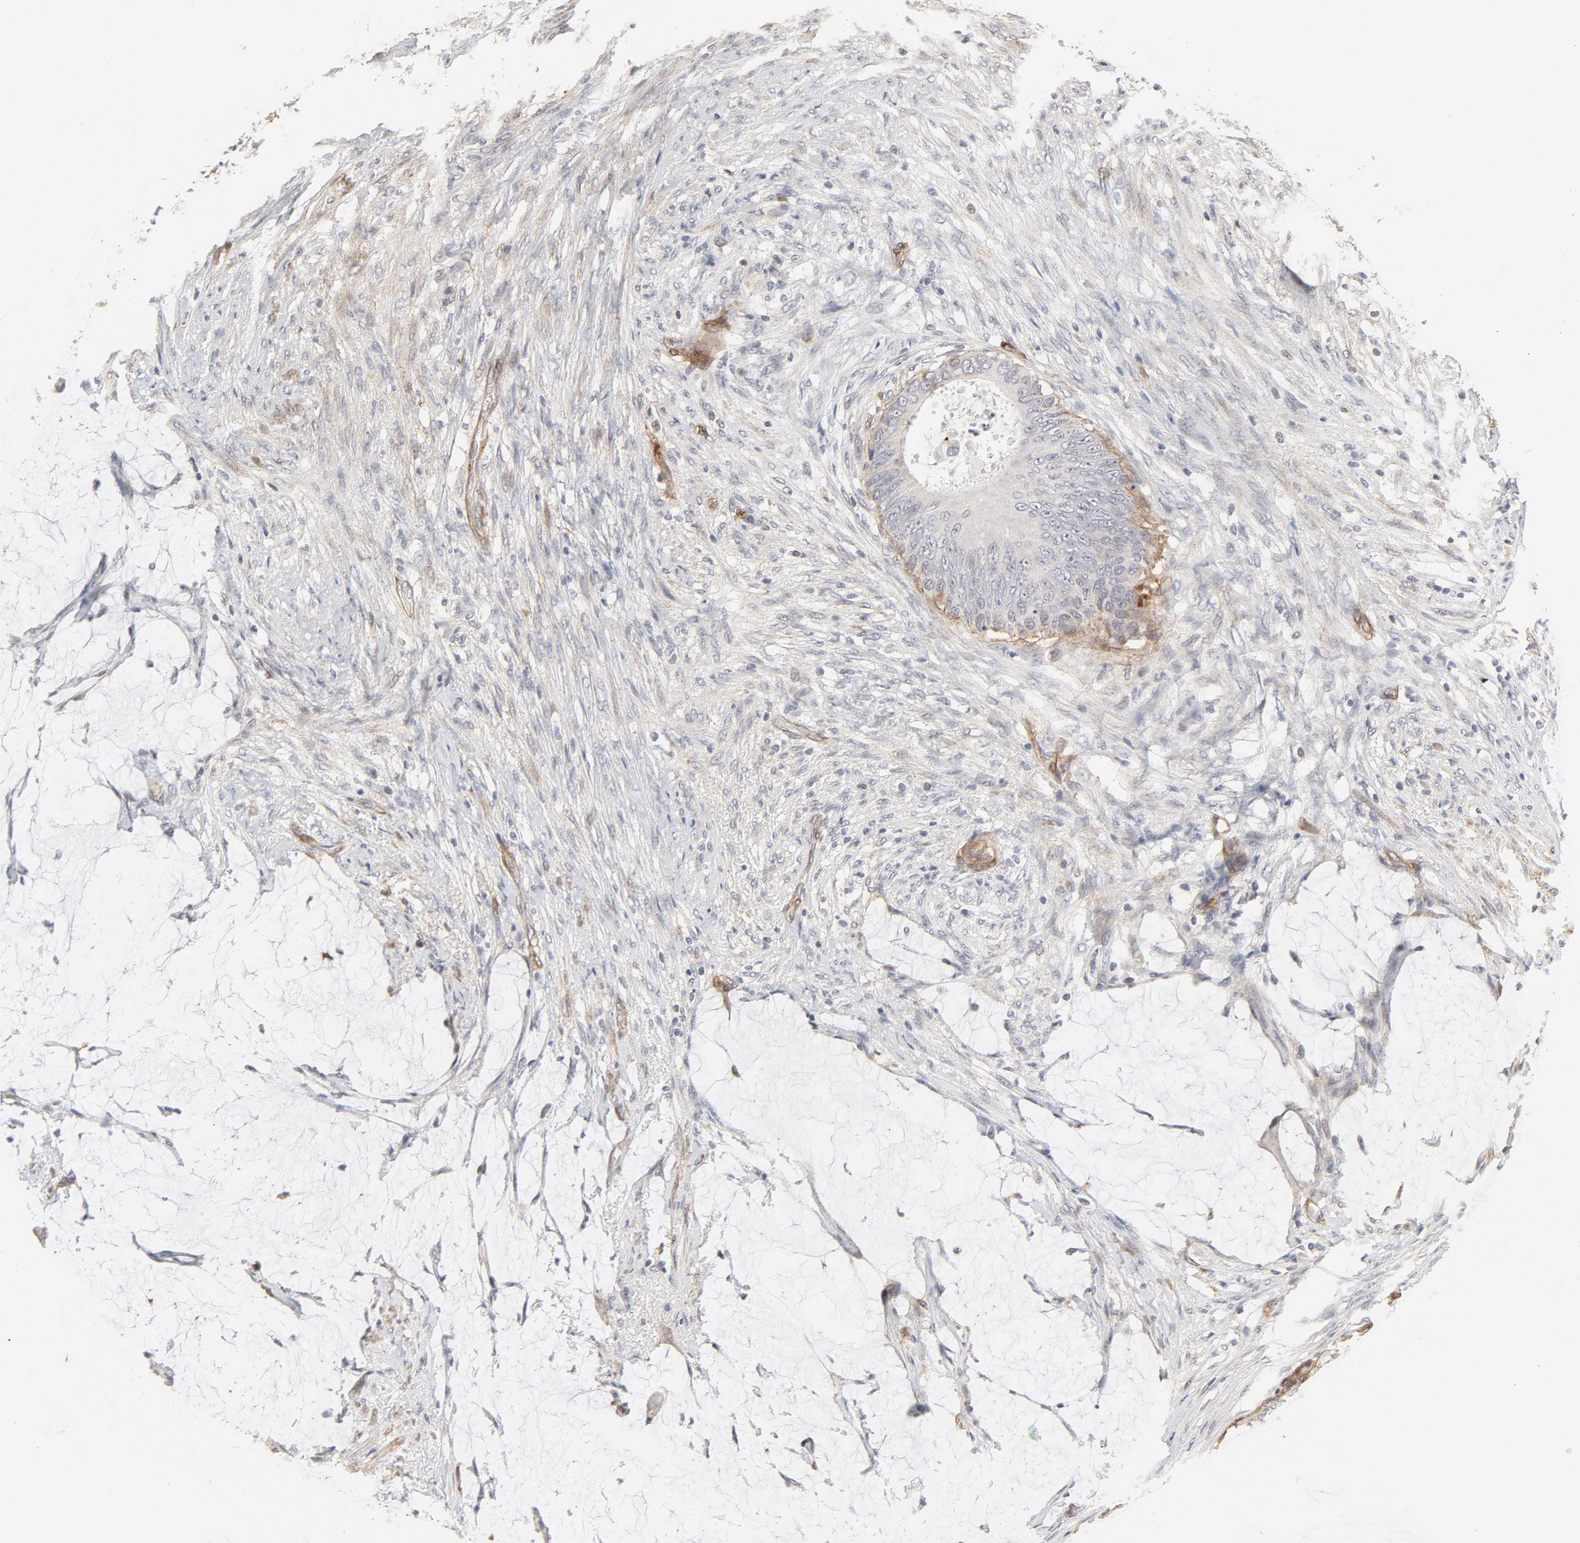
{"staining": {"intensity": "negative", "quantity": "none", "location": "none"}, "tissue": "colorectal cancer", "cell_type": "Tumor cells", "image_type": "cancer", "snomed": [{"axis": "morphology", "description": "Normal tissue, NOS"}, {"axis": "morphology", "description": "Adenocarcinoma, NOS"}, {"axis": "topography", "description": "Rectum"}, {"axis": "topography", "description": "Peripheral nerve tissue"}], "caption": "Tumor cells show no significant protein positivity in adenocarcinoma (colorectal).", "gene": "MAGED4", "patient": {"sex": "female", "age": 77}}